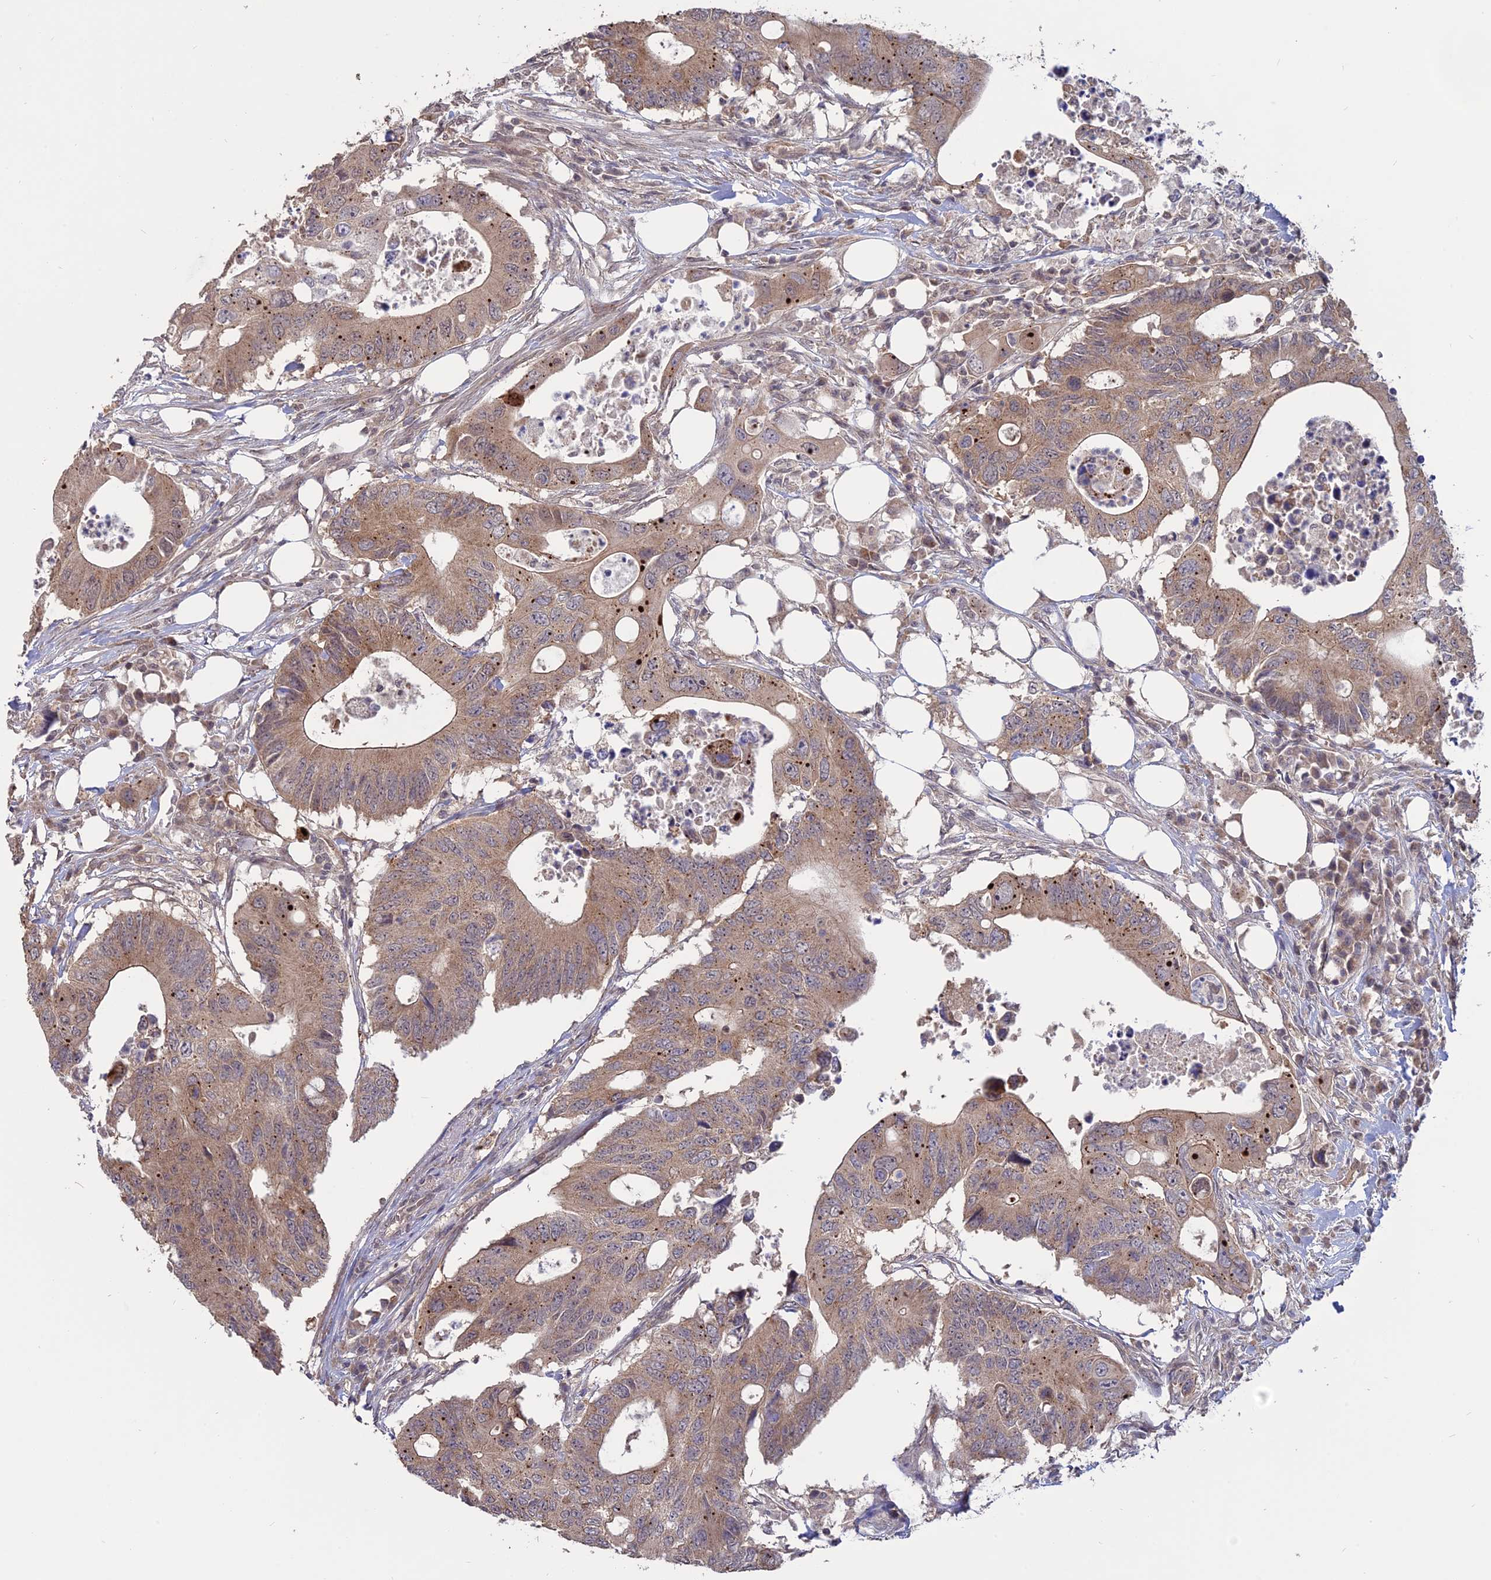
{"staining": {"intensity": "moderate", "quantity": "25%-75%", "location": "cytoplasmic/membranous"}, "tissue": "colorectal cancer", "cell_type": "Tumor cells", "image_type": "cancer", "snomed": [{"axis": "morphology", "description": "Adenocarcinoma, NOS"}, {"axis": "topography", "description": "Colon"}], "caption": "An image of human colorectal adenocarcinoma stained for a protein exhibits moderate cytoplasmic/membranous brown staining in tumor cells. The protein of interest is stained brown, and the nuclei are stained in blue (DAB IHC with brightfield microscopy, high magnification).", "gene": "PKIG", "patient": {"sex": "male", "age": 71}}